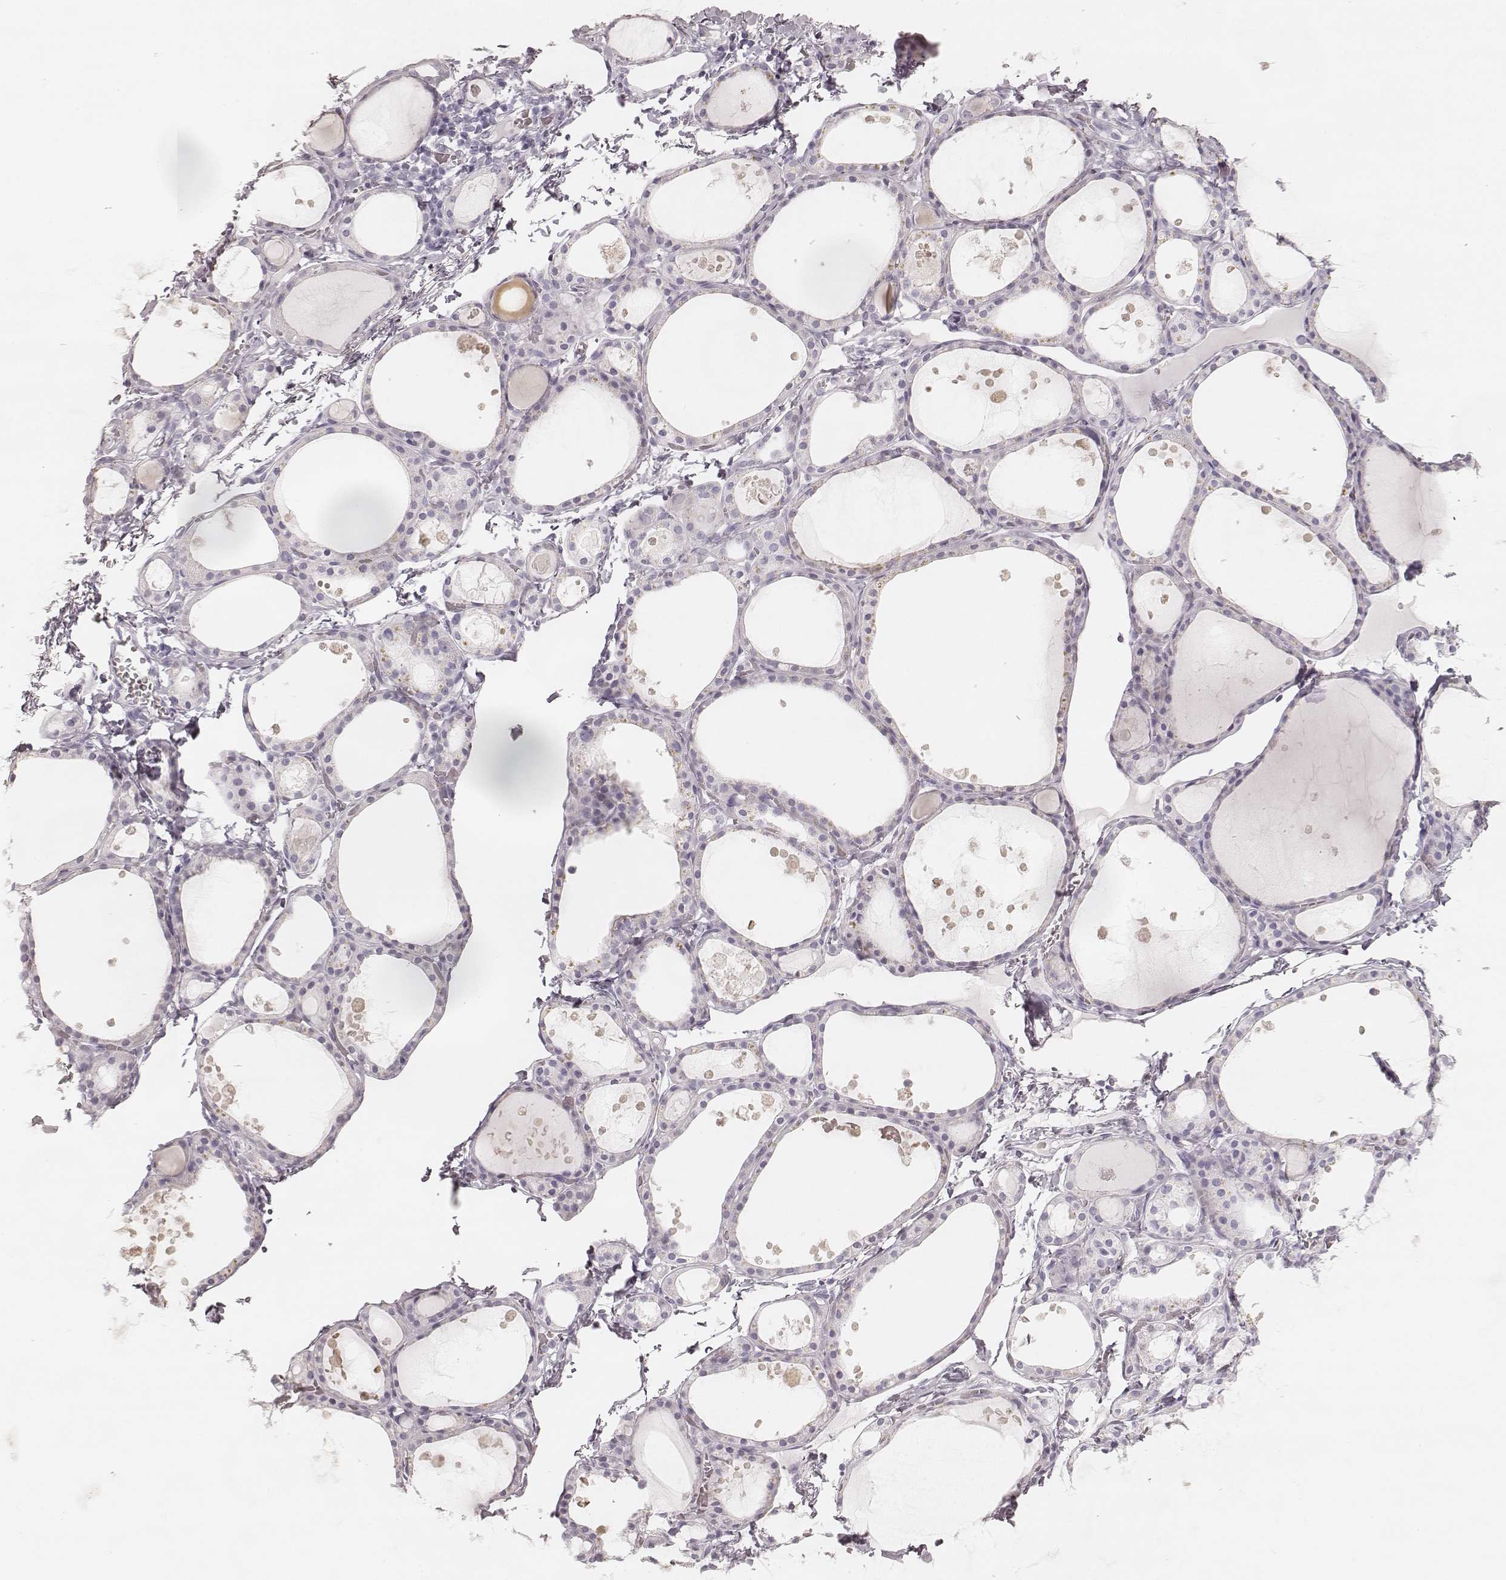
{"staining": {"intensity": "negative", "quantity": "none", "location": "none"}, "tissue": "thyroid gland", "cell_type": "Glandular cells", "image_type": "normal", "snomed": [{"axis": "morphology", "description": "Normal tissue, NOS"}, {"axis": "topography", "description": "Thyroid gland"}], "caption": "DAB immunohistochemical staining of benign thyroid gland demonstrates no significant staining in glandular cells.", "gene": "KRT82", "patient": {"sex": "male", "age": 68}}